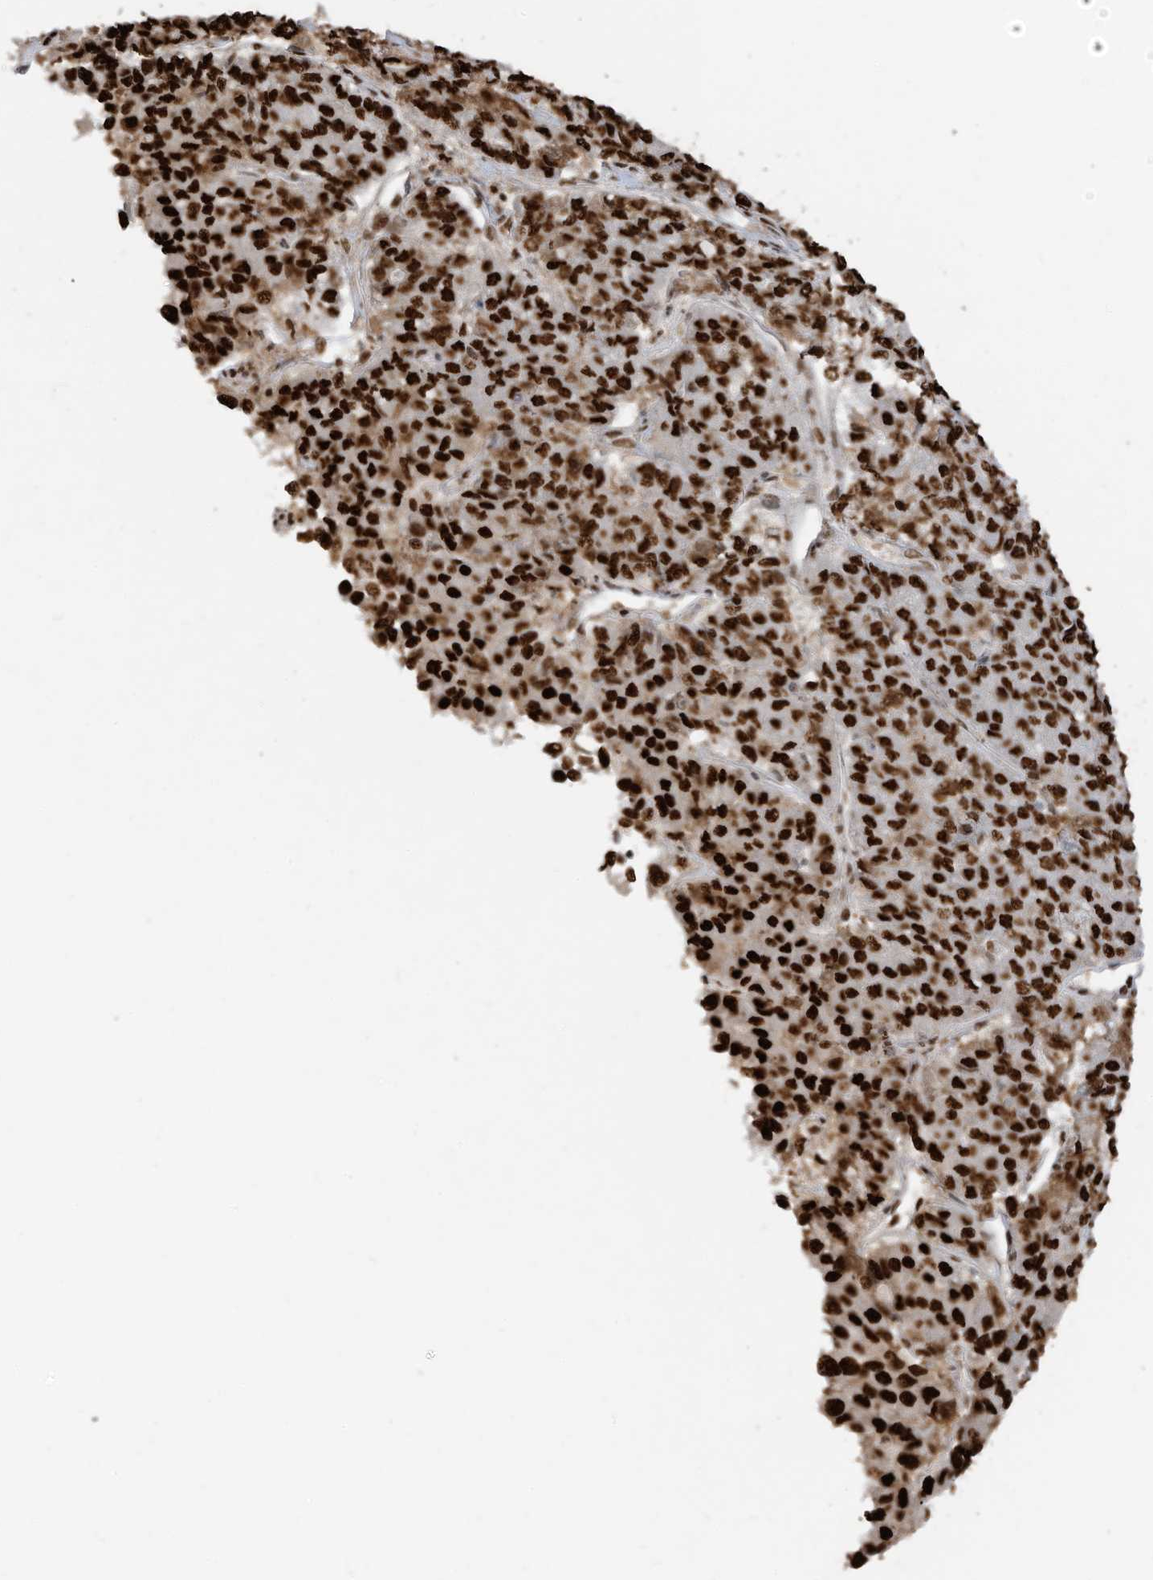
{"staining": {"intensity": "strong", "quantity": ">75%", "location": "nuclear"}, "tissue": "pancreatic cancer", "cell_type": "Tumor cells", "image_type": "cancer", "snomed": [{"axis": "morphology", "description": "Adenocarcinoma, NOS"}, {"axis": "topography", "description": "Pancreas"}], "caption": "Pancreatic cancer (adenocarcinoma) was stained to show a protein in brown. There is high levels of strong nuclear staining in approximately >75% of tumor cells.", "gene": "SAMD15", "patient": {"sex": "male", "age": 50}}